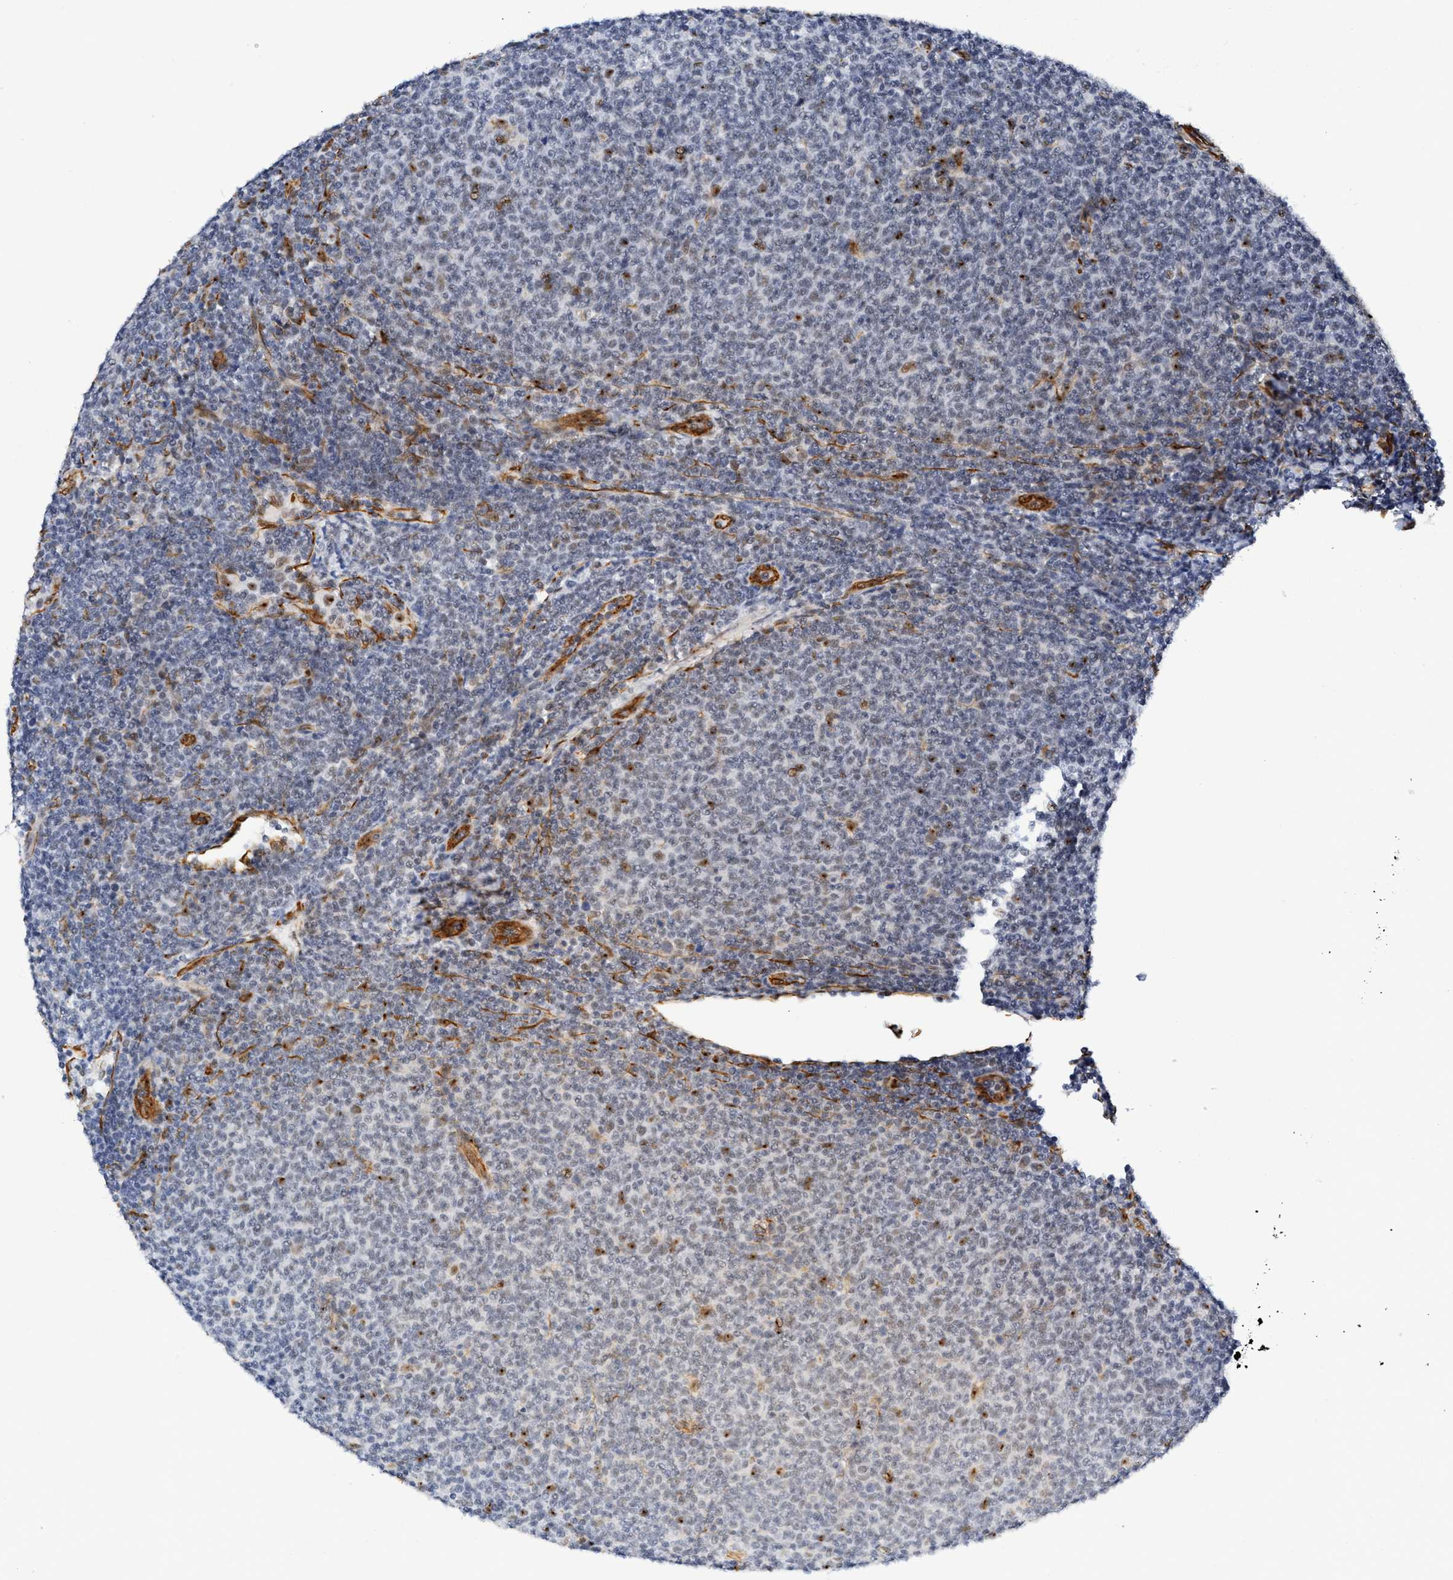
{"staining": {"intensity": "weak", "quantity": "<25%", "location": "nuclear"}, "tissue": "lymphoma", "cell_type": "Tumor cells", "image_type": "cancer", "snomed": [{"axis": "morphology", "description": "Malignant lymphoma, non-Hodgkin's type, Low grade"}, {"axis": "topography", "description": "Lymph node"}], "caption": "DAB (3,3'-diaminobenzidine) immunohistochemical staining of human lymphoma shows no significant positivity in tumor cells.", "gene": "LRRC8B", "patient": {"sex": "male", "age": 66}}